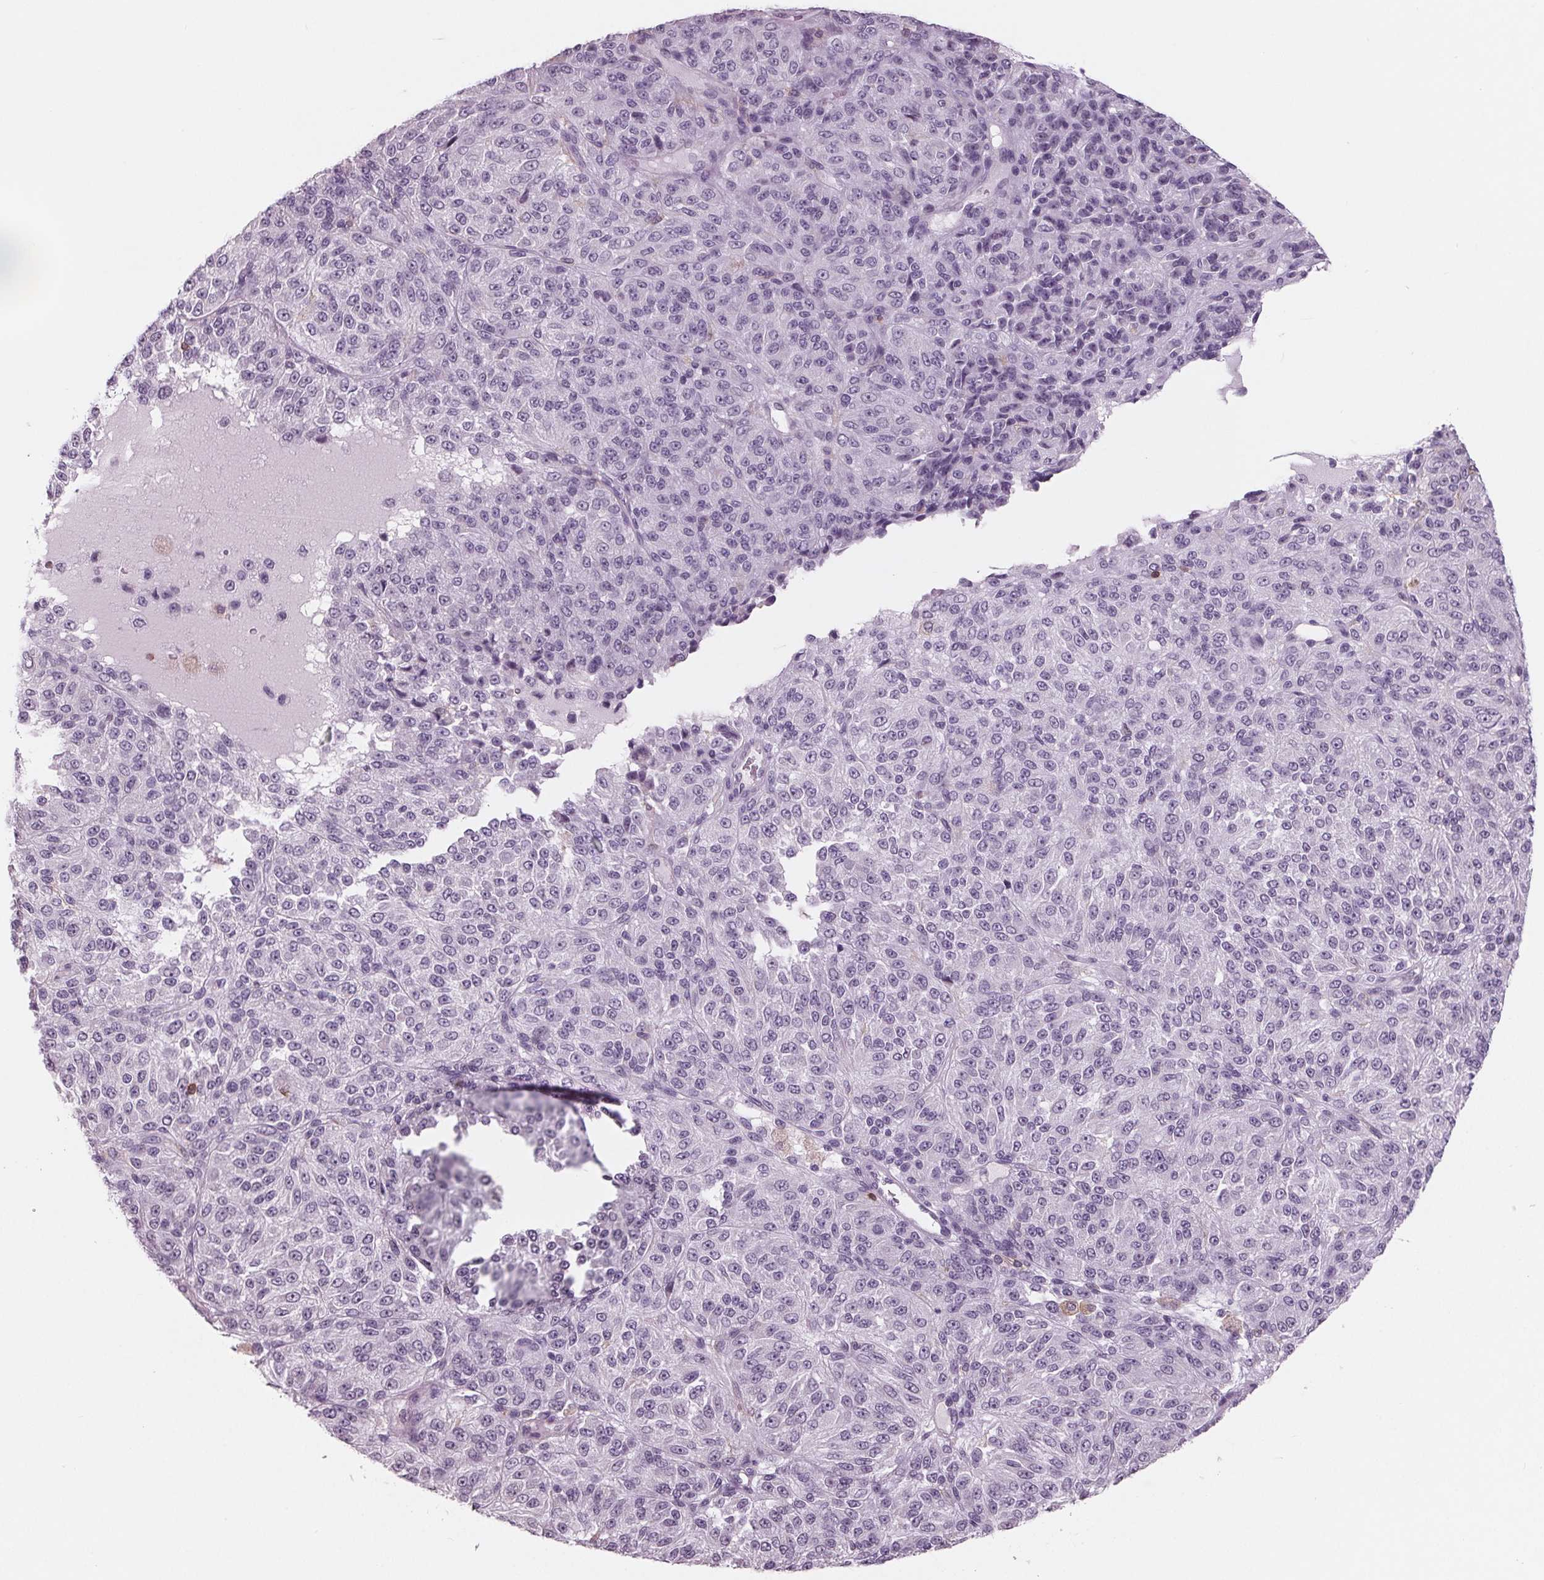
{"staining": {"intensity": "negative", "quantity": "none", "location": "none"}, "tissue": "melanoma", "cell_type": "Tumor cells", "image_type": "cancer", "snomed": [{"axis": "morphology", "description": "Malignant melanoma, Metastatic site"}, {"axis": "topography", "description": "Brain"}], "caption": "Tumor cells are negative for brown protein staining in malignant melanoma (metastatic site).", "gene": "ARHGAP25", "patient": {"sex": "female", "age": 56}}